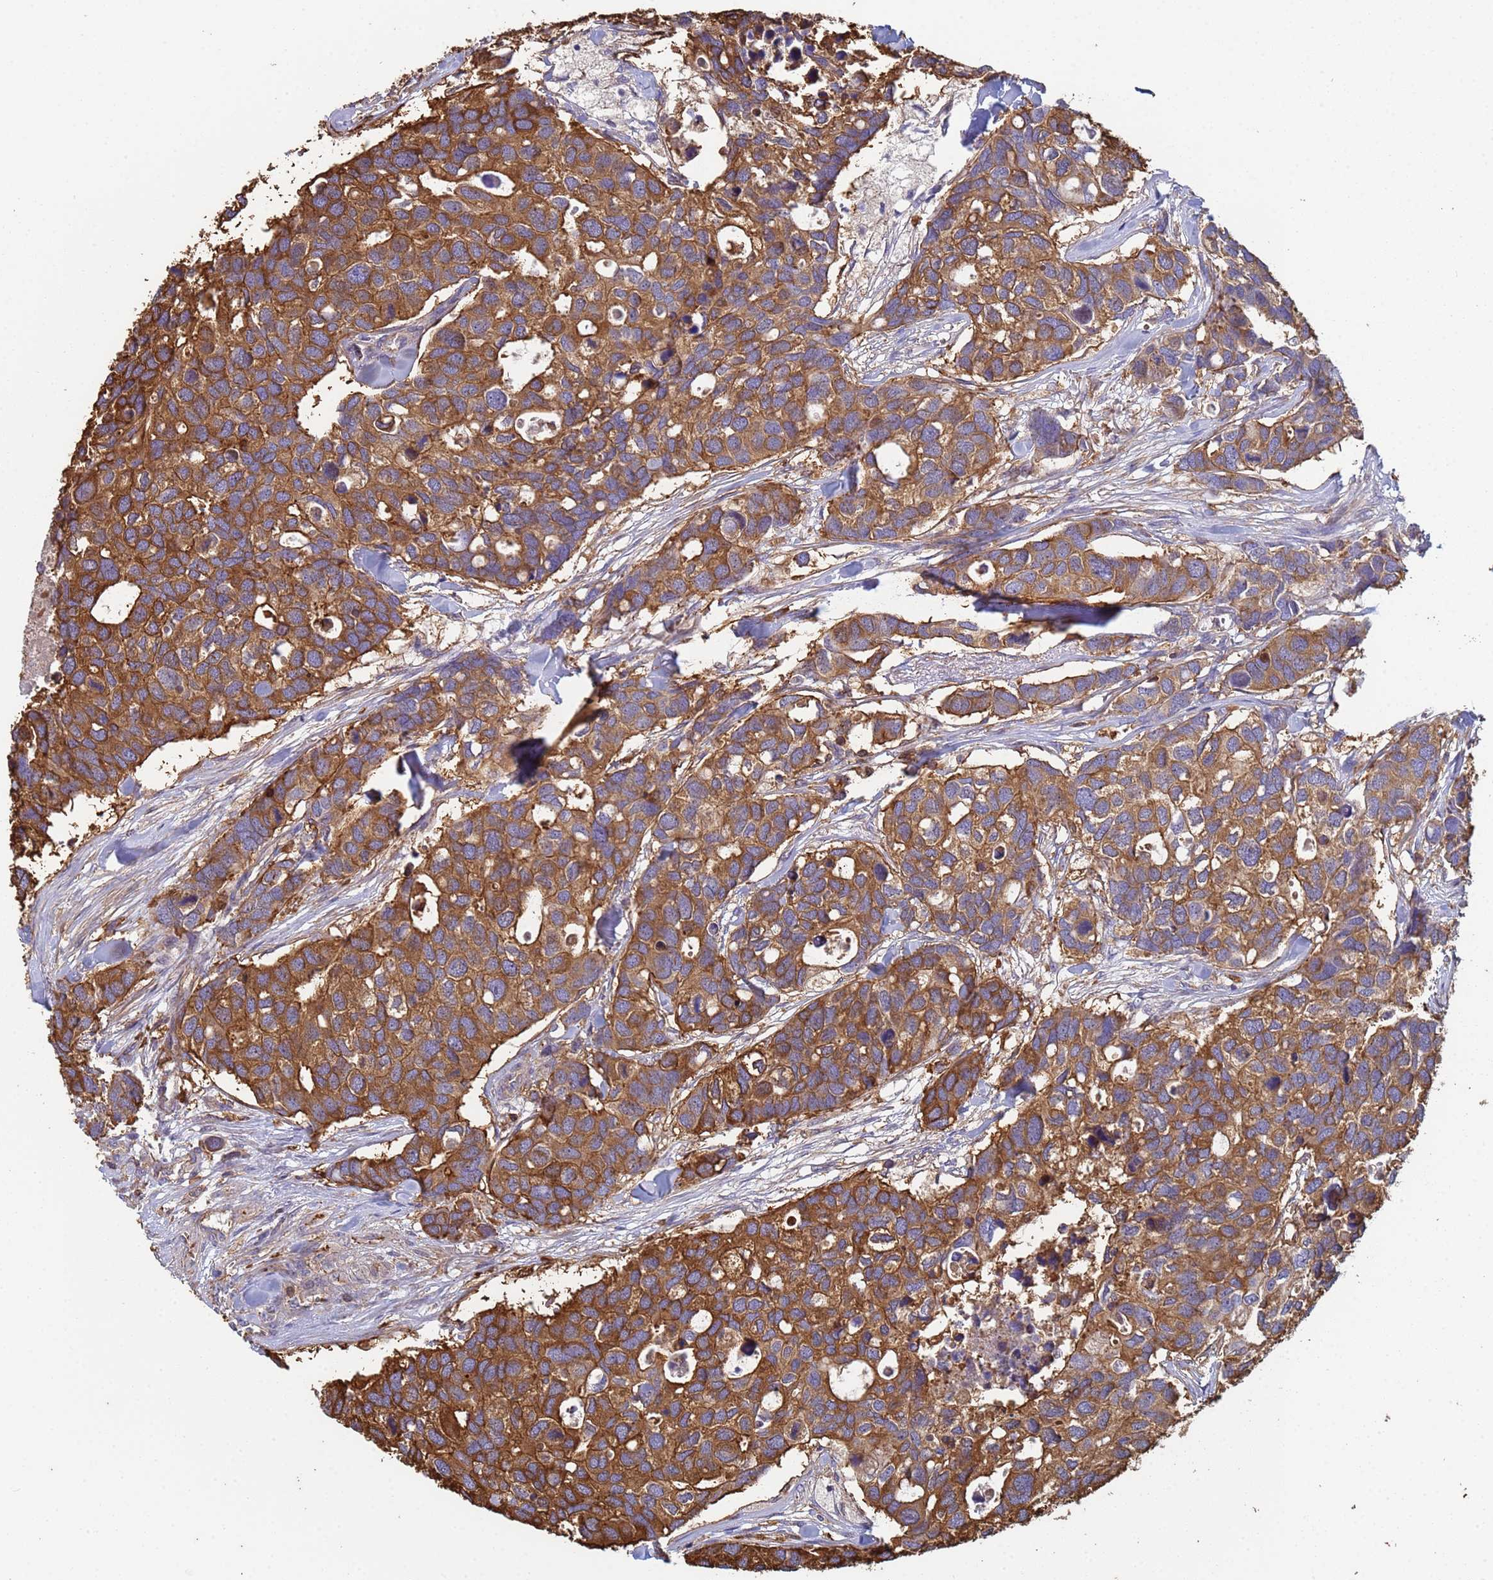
{"staining": {"intensity": "strong", "quantity": ">75%", "location": "cytoplasmic/membranous"}, "tissue": "breast cancer", "cell_type": "Tumor cells", "image_type": "cancer", "snomed": [{"axis": "morphology", "description": "Duct carcinoma"}, {"axis": "topography", "description": "Breast"}], "caption": "A brown stain labels strong cytoplasmic/membranous staining of a protein in breast cancer tumor cells.", "gene": "ZNG1B", "patient": {"sex": "female", "age": 83}}